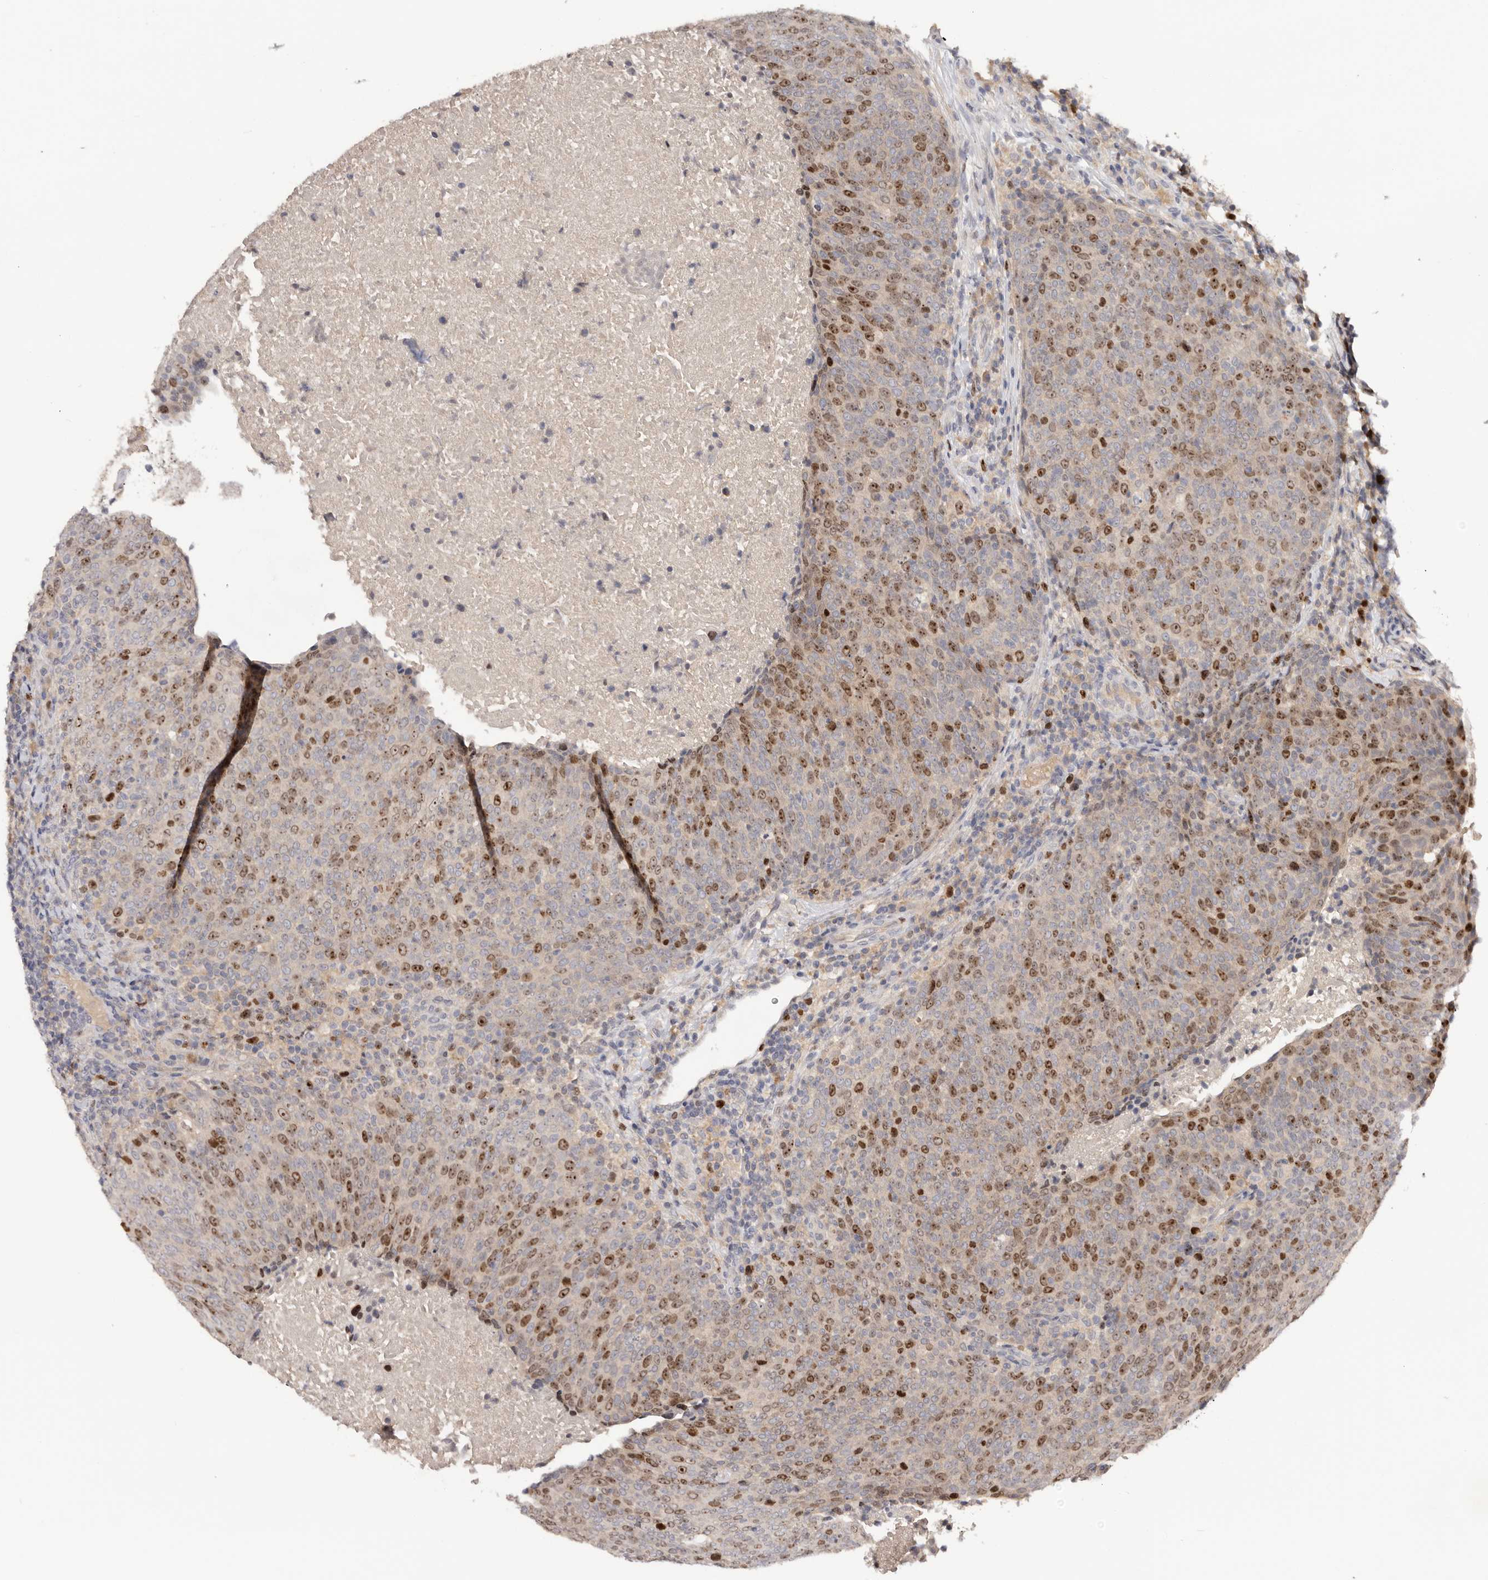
{"staining": {"intensity": "moderate", "quantity": "25%-75%", "location": "nuclear"}, "tissue": "head and neck cancer", "cell_type": "Tumor cells", "image_type": "cancer", "snomed": [{"axis": "morphology", "description": "Squamous cell carcinoma, NOS"}, {"axis": "morphology", "description": "Squamous cell carcinoma, metastatic, NOS"}, {"axis": "topography", "description": "Lymph node"}, {"axis": "topography", "description": "Head-Neck"}], "caption": "Tumor cells show medium levels of moderate nuclear staining in approximately 25%-75% of cells in head and neck cancer (squamous cell carcinoma).", "gene": "CCDC190", "patient": {"sex": "male", "age": 62}}